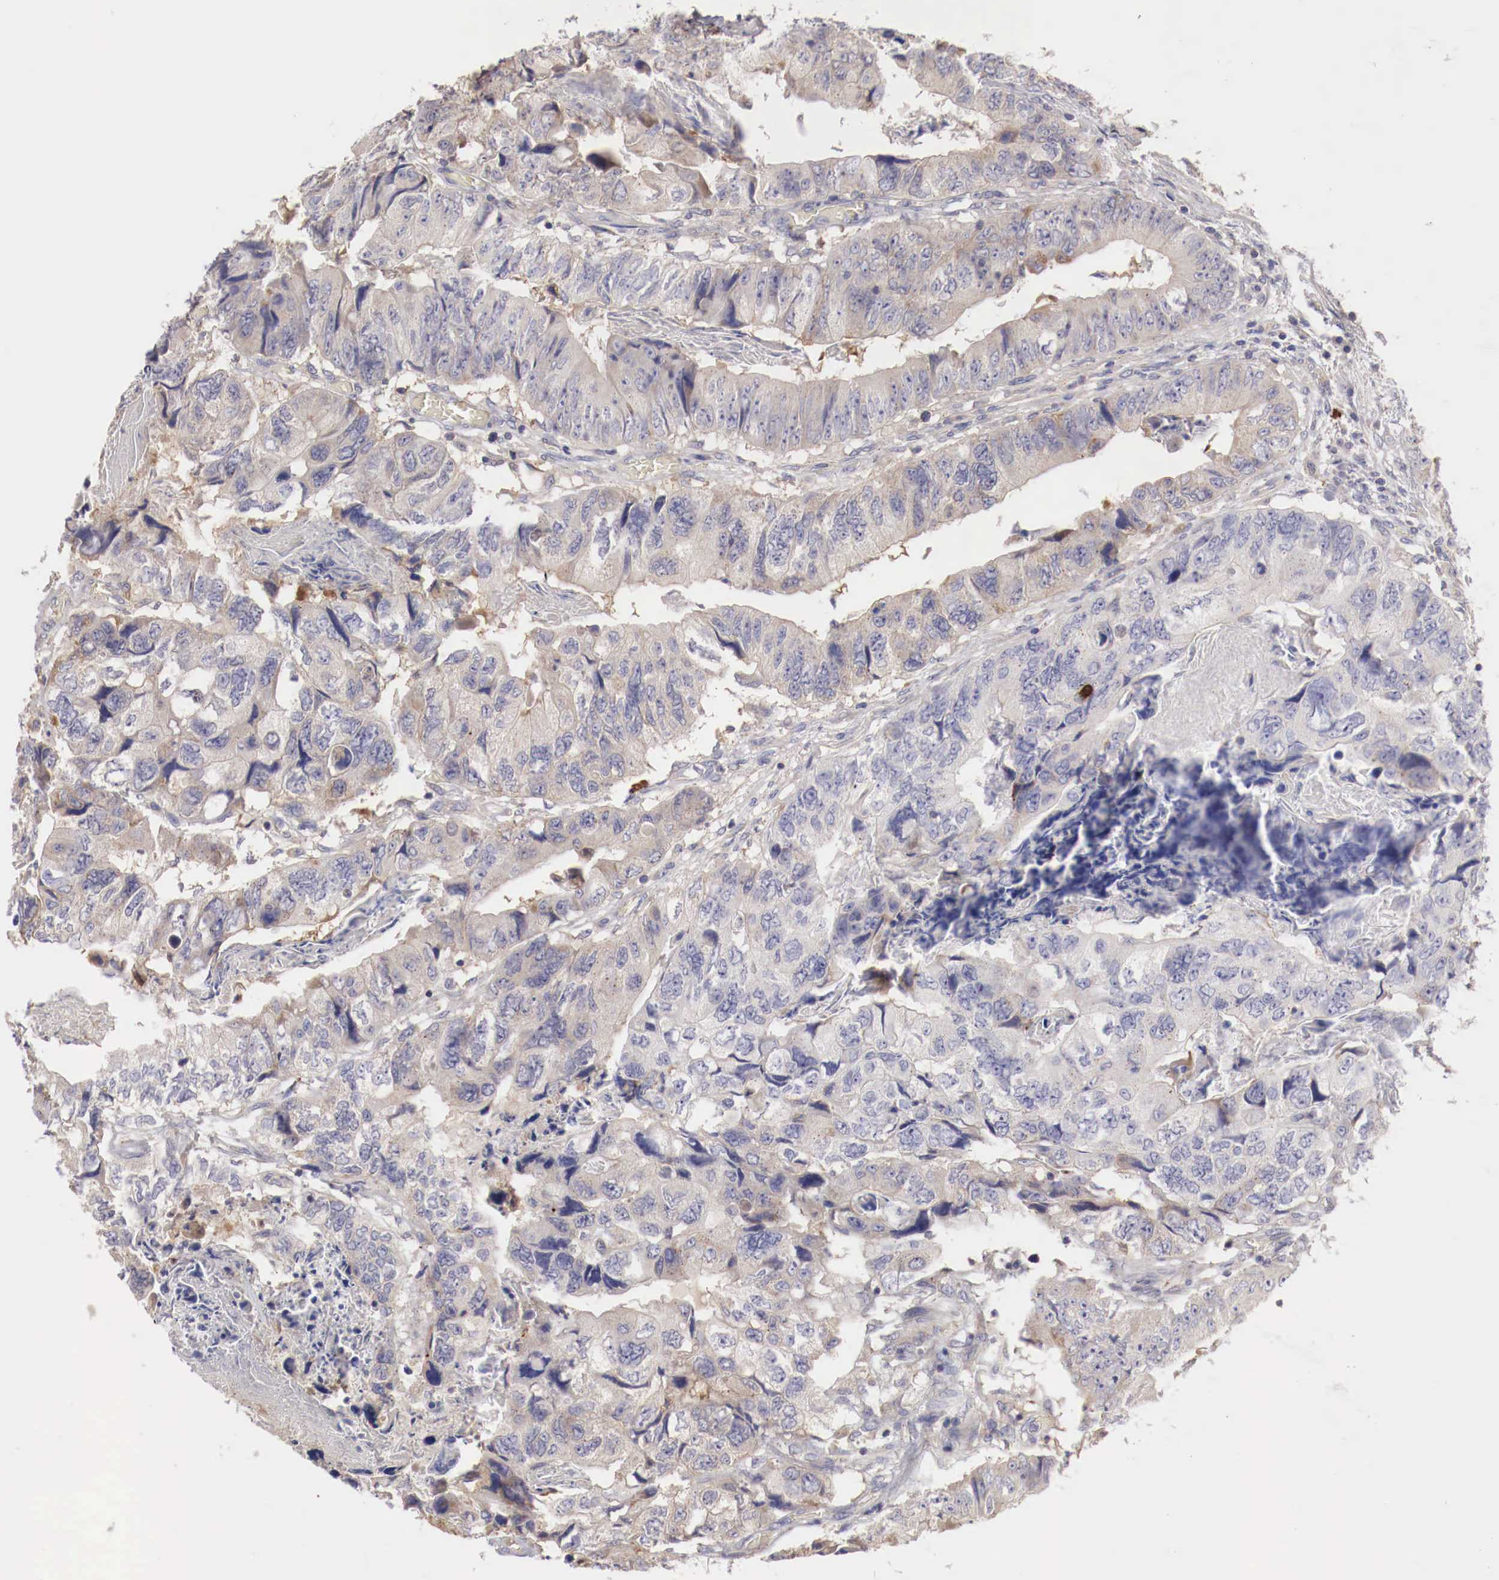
{"staining": {"intensity": "weak", "quantity": "<25%", "location": "cytoplasmic/membranous"}, "tissue": "colorectal cancer", "cell_type": "Tumor cells", "image_type": "cancer", "snomed": [{"axis": "morphology", "description": "Adenocarcinoma, NOS"}, {"axis": "topography", "description": "Rectum"}], "caption": "Immunohistochemistry (IHC) photomicrograph of neoplastic tissue: colorectal cancer (adenocarcinoma) stained with DAB (3,3'-diaminobenzidine) exhibits no significant protein positivity in tumor cells.", "gene": "PITPNA", "patient": {"sex": "female", "age": 82}}